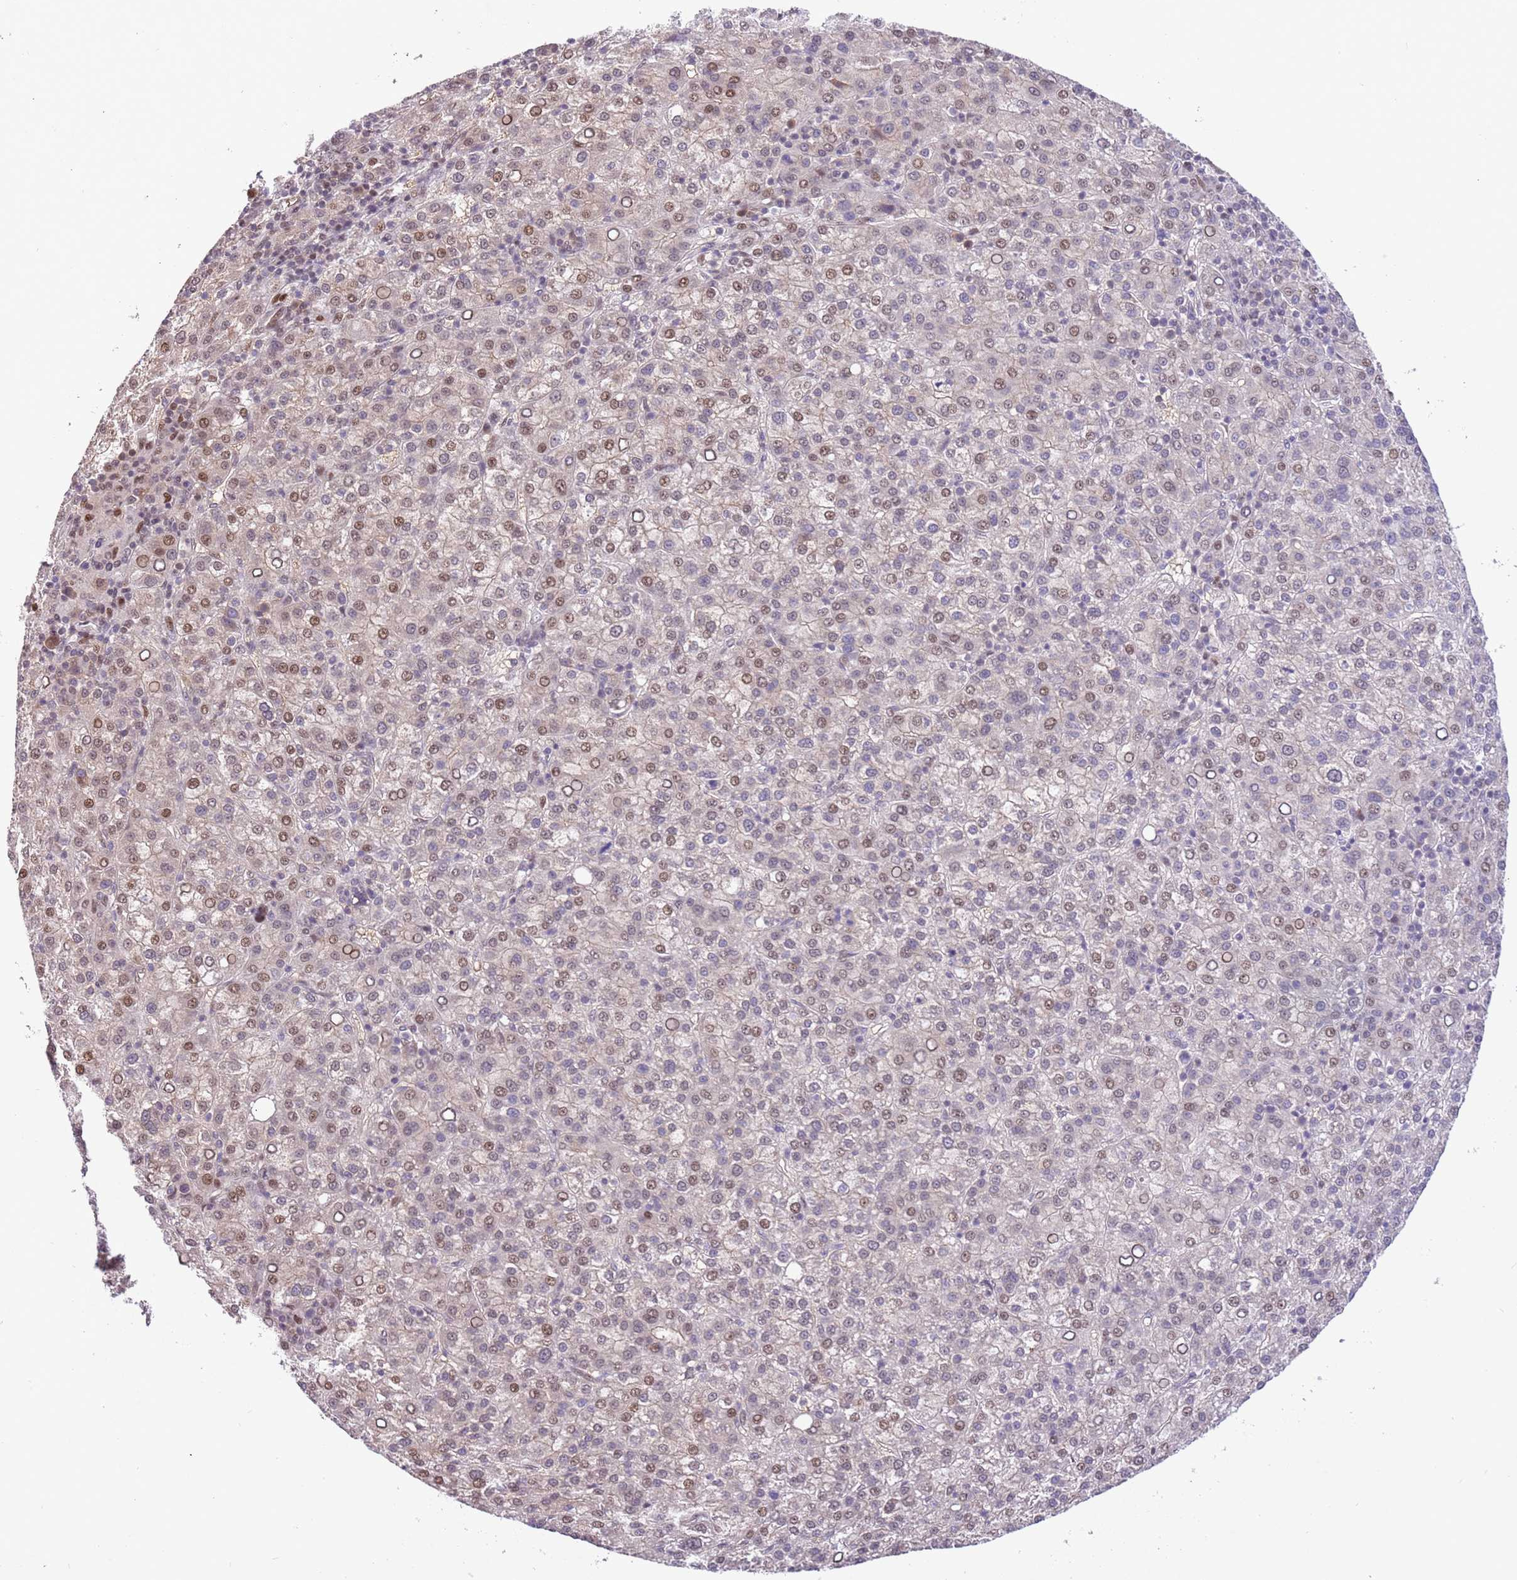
{"staining": {"intensity": "moderate", "quantity": "25%-75%", "location": "nuclear"}, "tissue": "liver cancer", "cell_type": "Tumor cells", "image_type": "cancer", "snomed": [{"axis": "morphology", "description": "Carcinoma, Hepatocellular, NOS"}, {"axis": "topography", "description": "Liver"}], "caption": "Approximately 25%-75% of tumor cells in hepatocellular carcinoma (liver) show moderate nuclear protein expression as visualized by brown immunohistochemical staining.", "gene": "RFK", "patient": {"sex": "female", "age": 58}}